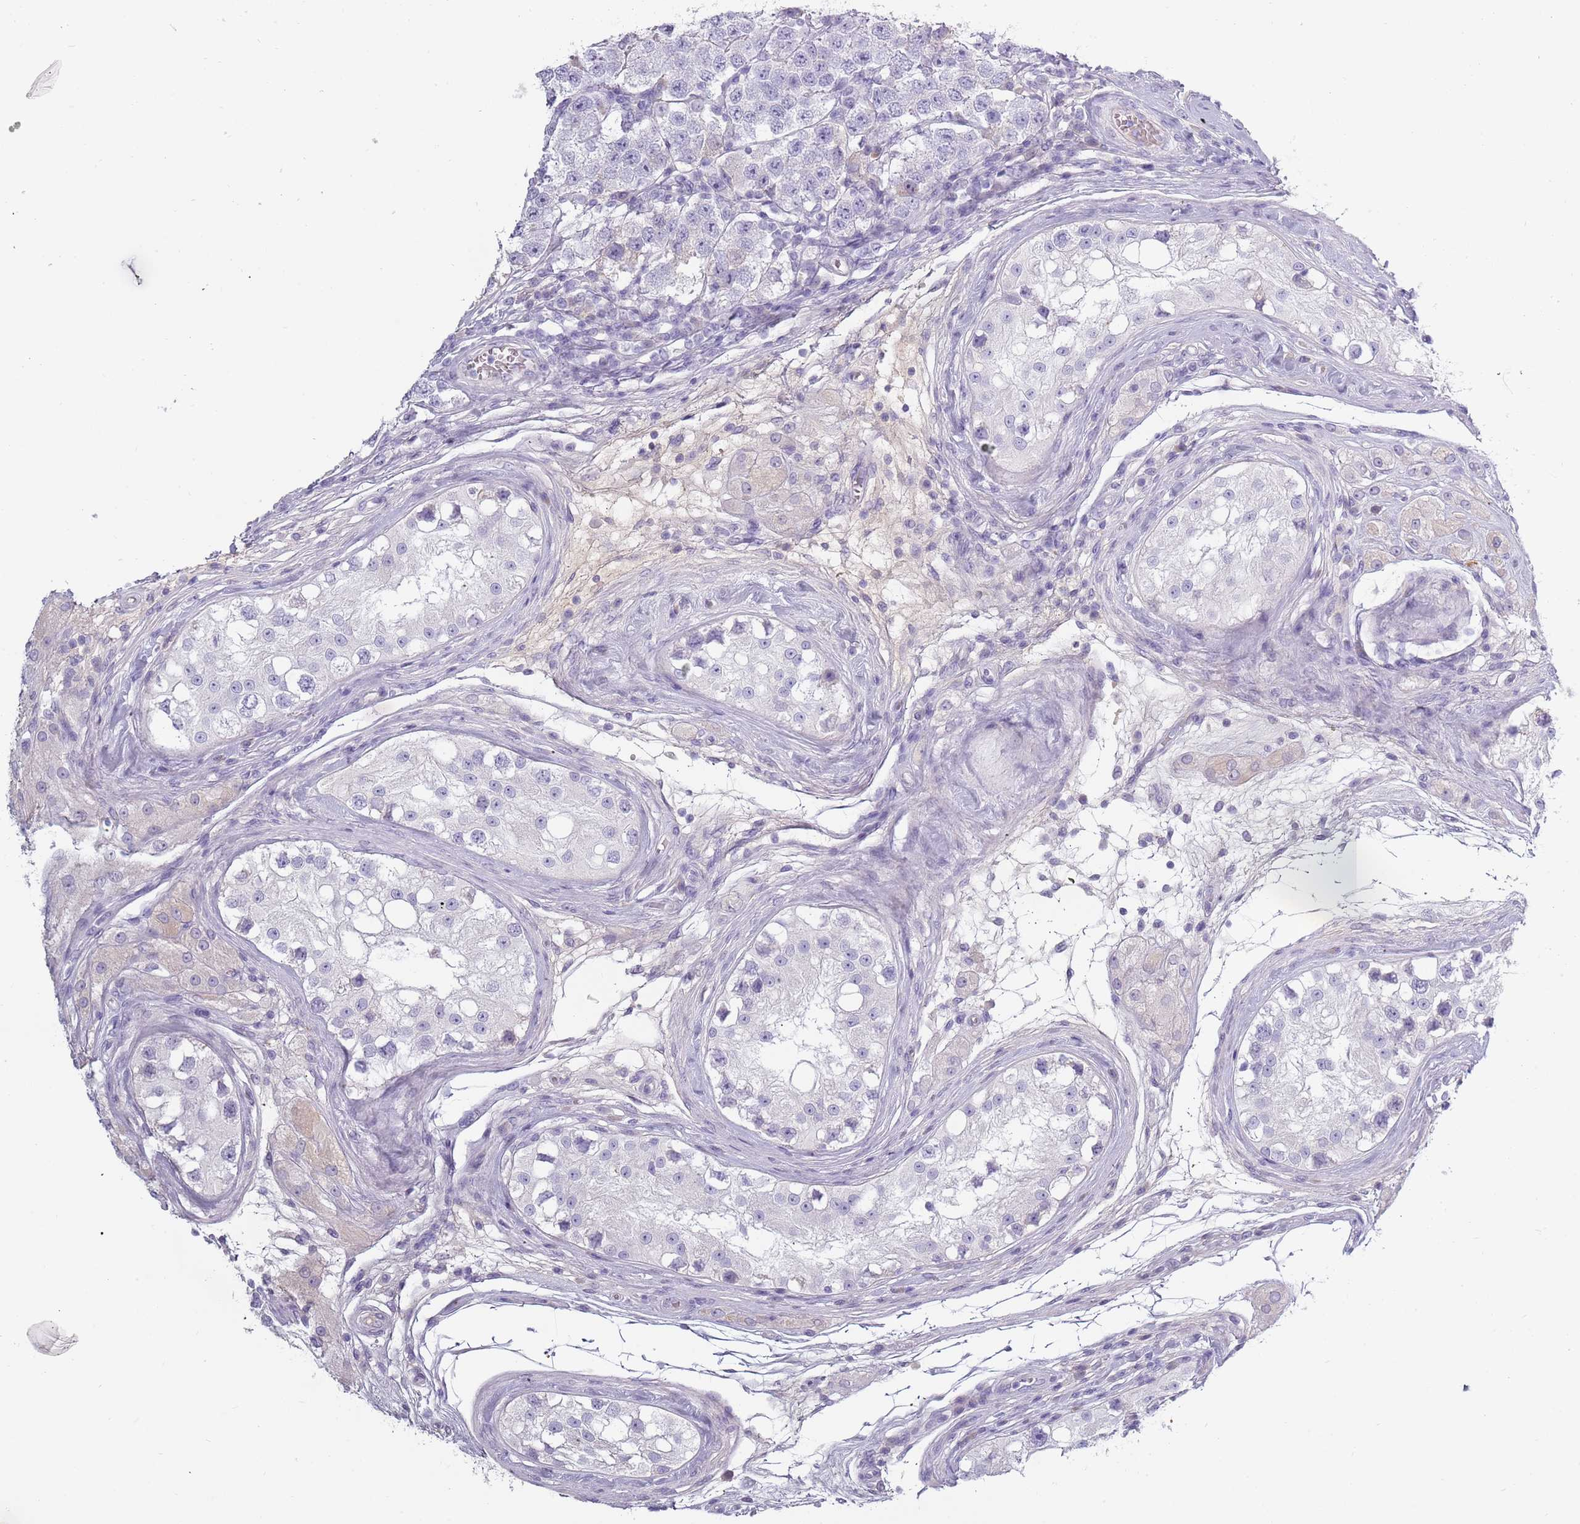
{"staining": {"intensity": "negative", "quantity": "none", "location": "none"}, "tissue": "testis cancer", "cell_type": "Tumor cells", "image_type": "cancer", "snomed": [{"axis": "morphology", "description": "Seminoma, NOS"}, {"axis": "topography", "description": "Testis"}], "caption": "DAB immunohistochemical staining of human testis cancer shows no significant expression in tumor cells.", "gene": "TNFRSF6B", "patient": {"sex": "male", "age": 34}}